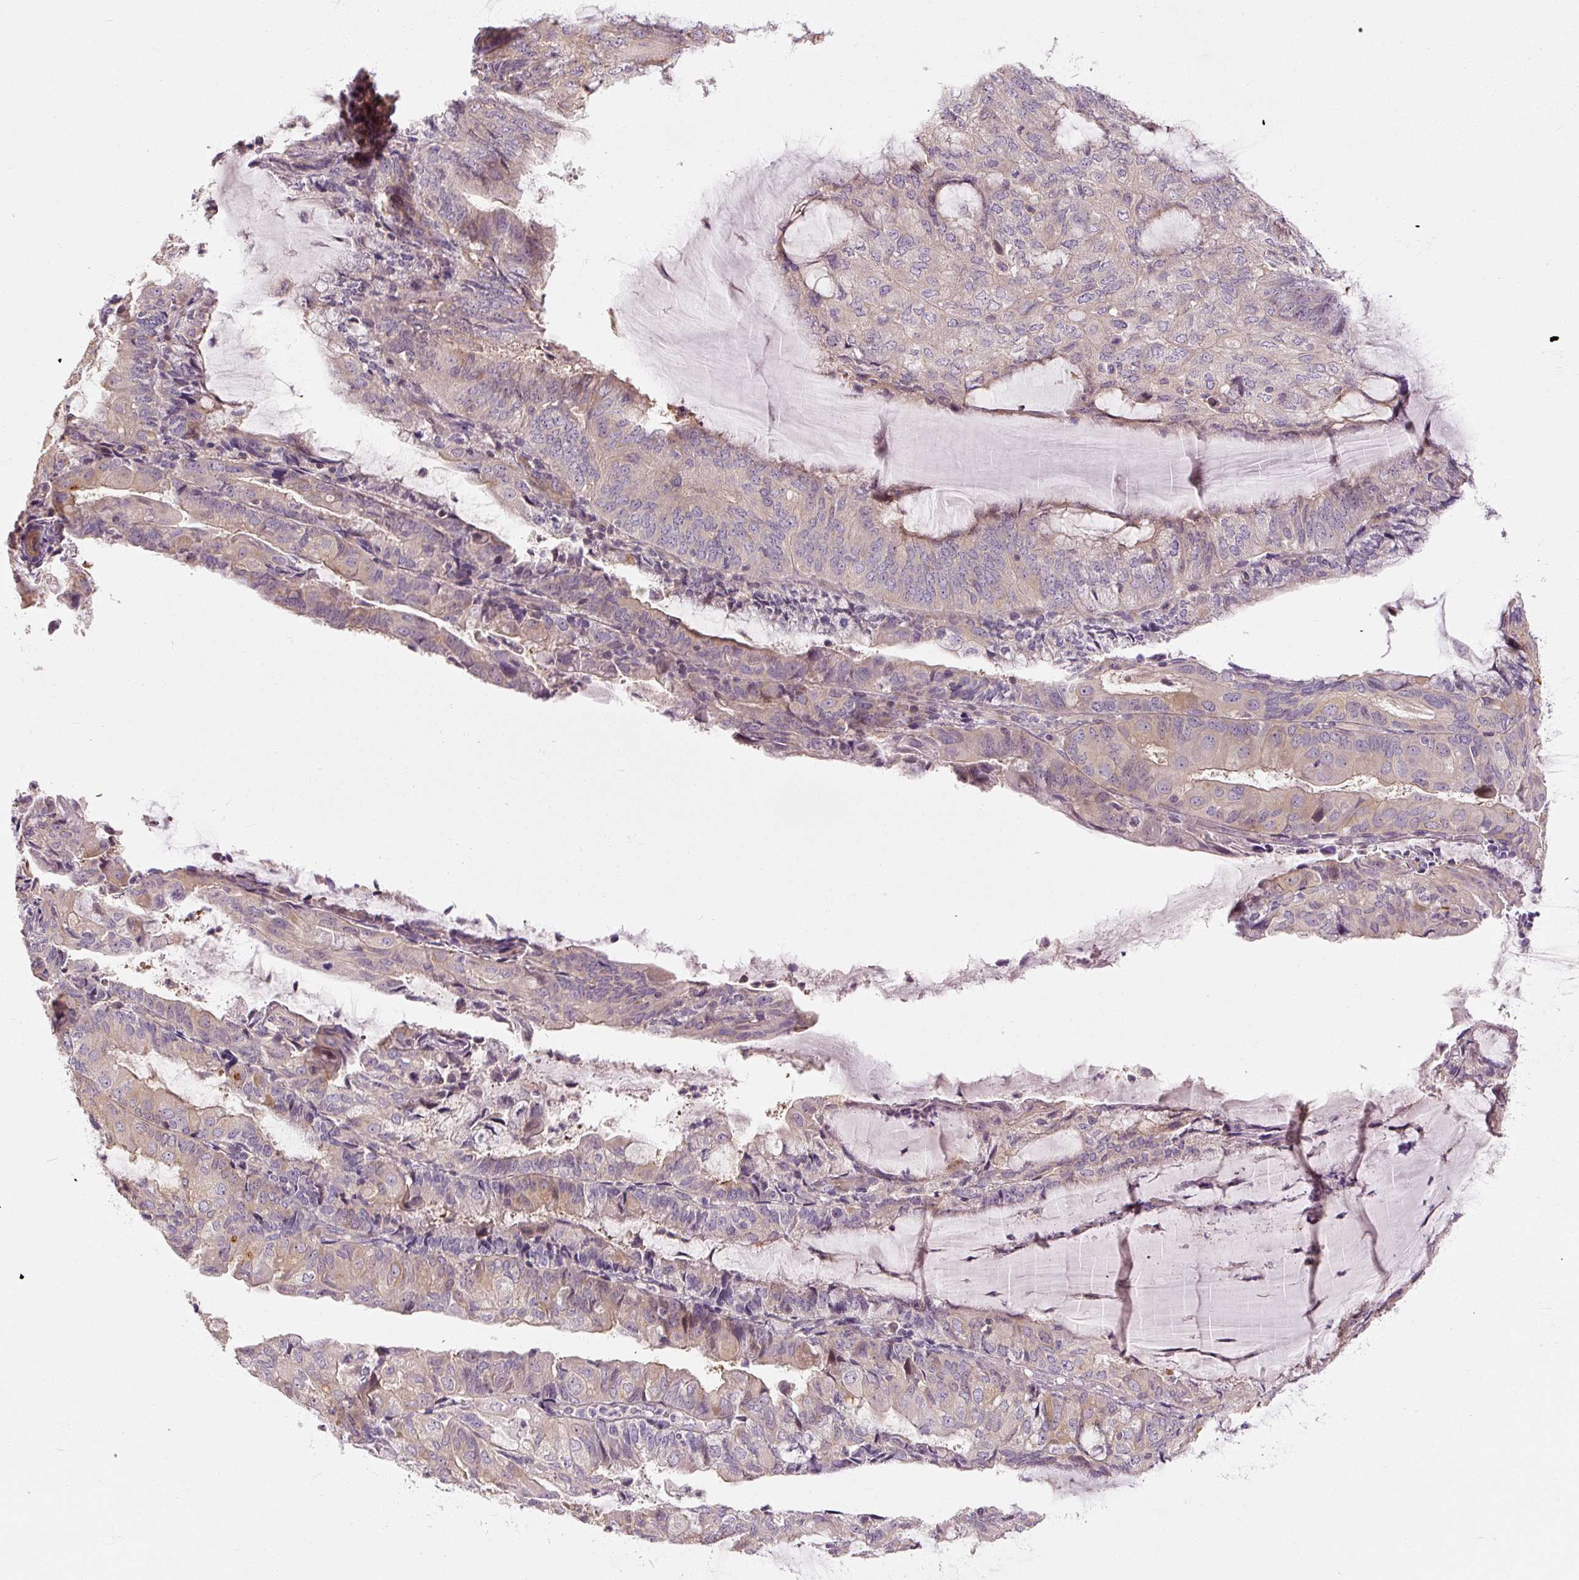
{"staining": {"intensity": "weak", "quantity": "<25%", "location": "cytoplasmic/membranous"}, "tissue": "endometrial cancer", "cell_type": "Tumor cells", "image_type": "cancer", "snomed": [{"axis": "morphology", "description": "Adenocarcinoma, NOS"}, {"axis": "topography", "description": "Endometrium"}], "caption": "DAB immunohistochemical staining of human endometrial cancer (adenocarcinoma) demonstrates no significant positivity in tumor cells.", "gene": "RB1CC1", "patient": {"sex": "female", "age": 81}}